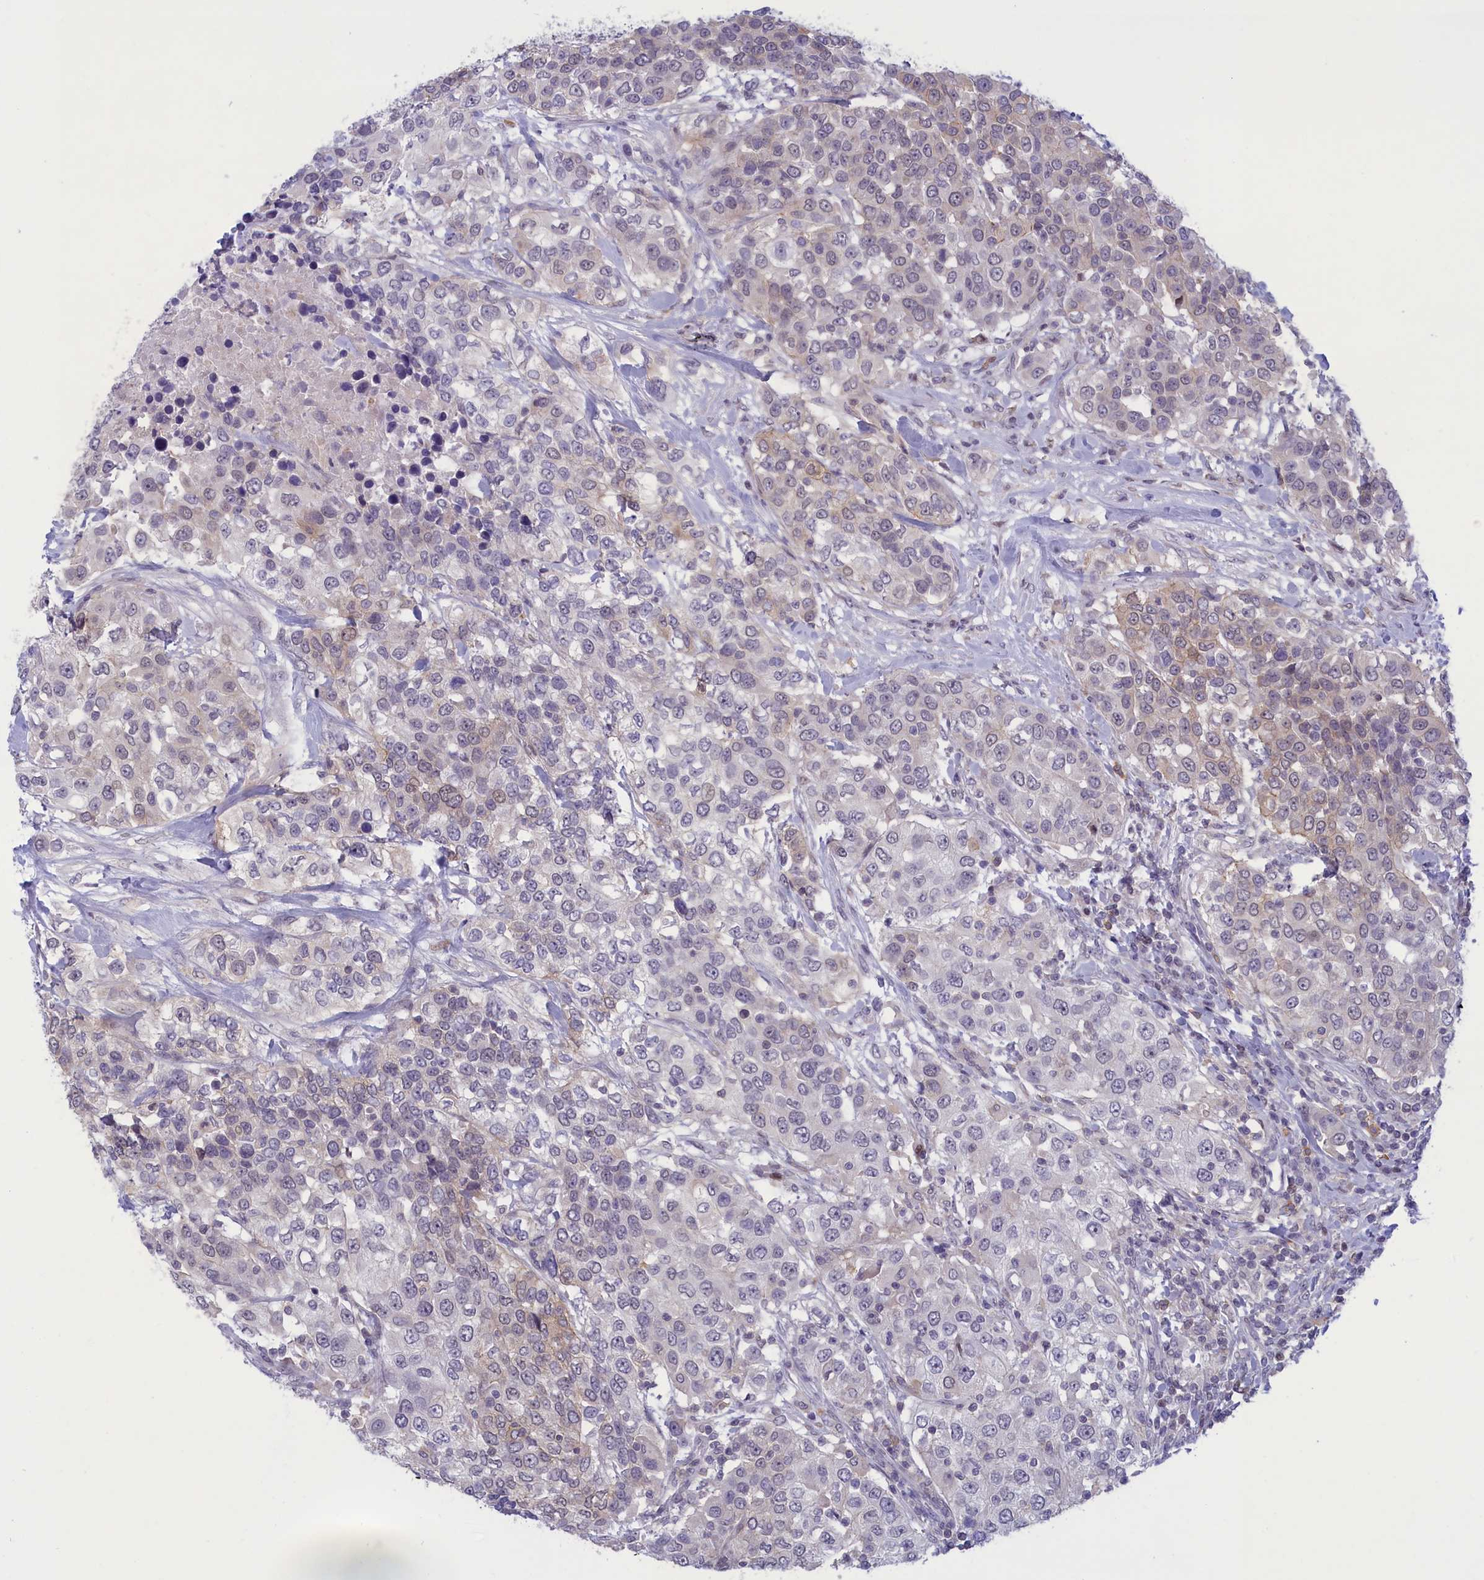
{"staining": {"intensity": "weak", "quantity": "25%-75%", "location": "cytoplasmic/membranous"}, "tissue": "urothelial cancer", "cell_type": "Tumor cells", "image_type": "cancer", "snomed": [{"axis": "morphology", "description": "Urothelial carcinoma, High grade"}, {"axis": "topography", "description": "Urinary bladder"}], "caption": "An image showing weak cytoplasmic/membranous expression in about 25%-75% of tumor cells in urothelial cancer, as visualized by brown immunohistochemical staining.", "gene": "CORO2A", "patient": {"sex": "female", "age": 80}}